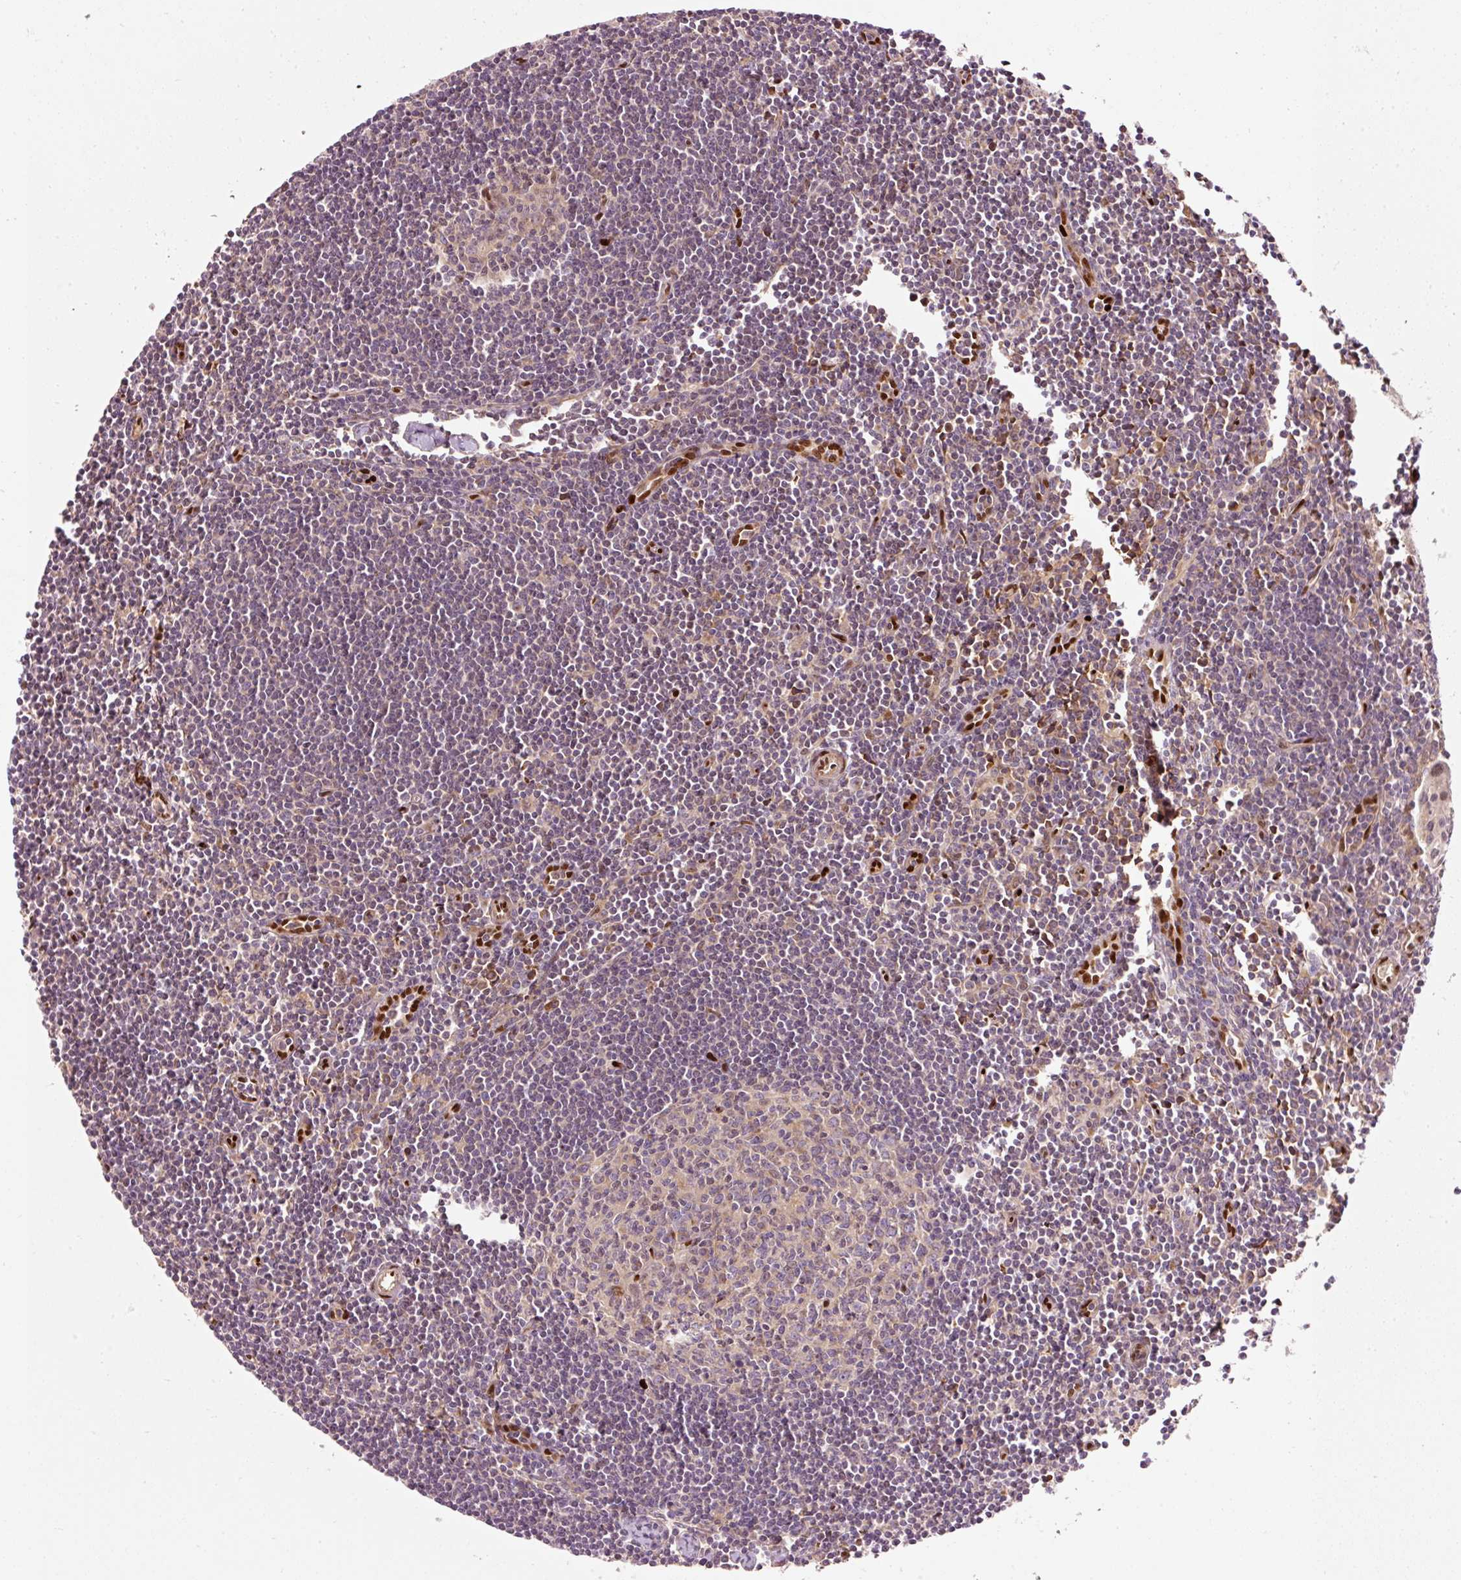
{"staining": {"intensity": "negative", "quantity": "none", "location": "none"}, "tissue": "lymph node", "cell_type": "Germinal center cells", "image_type": "normal", "snomed": [{"axis": "morphology", "description": "Normal tissue, NOS"}, {"axis": "topography", "description": "Lymph node"}], "caption": "The micrograph displays no staining of germinal center cells in benign lymph node.", "gene": "NAPA", "patient": {"sex": "female", "age": 29}}